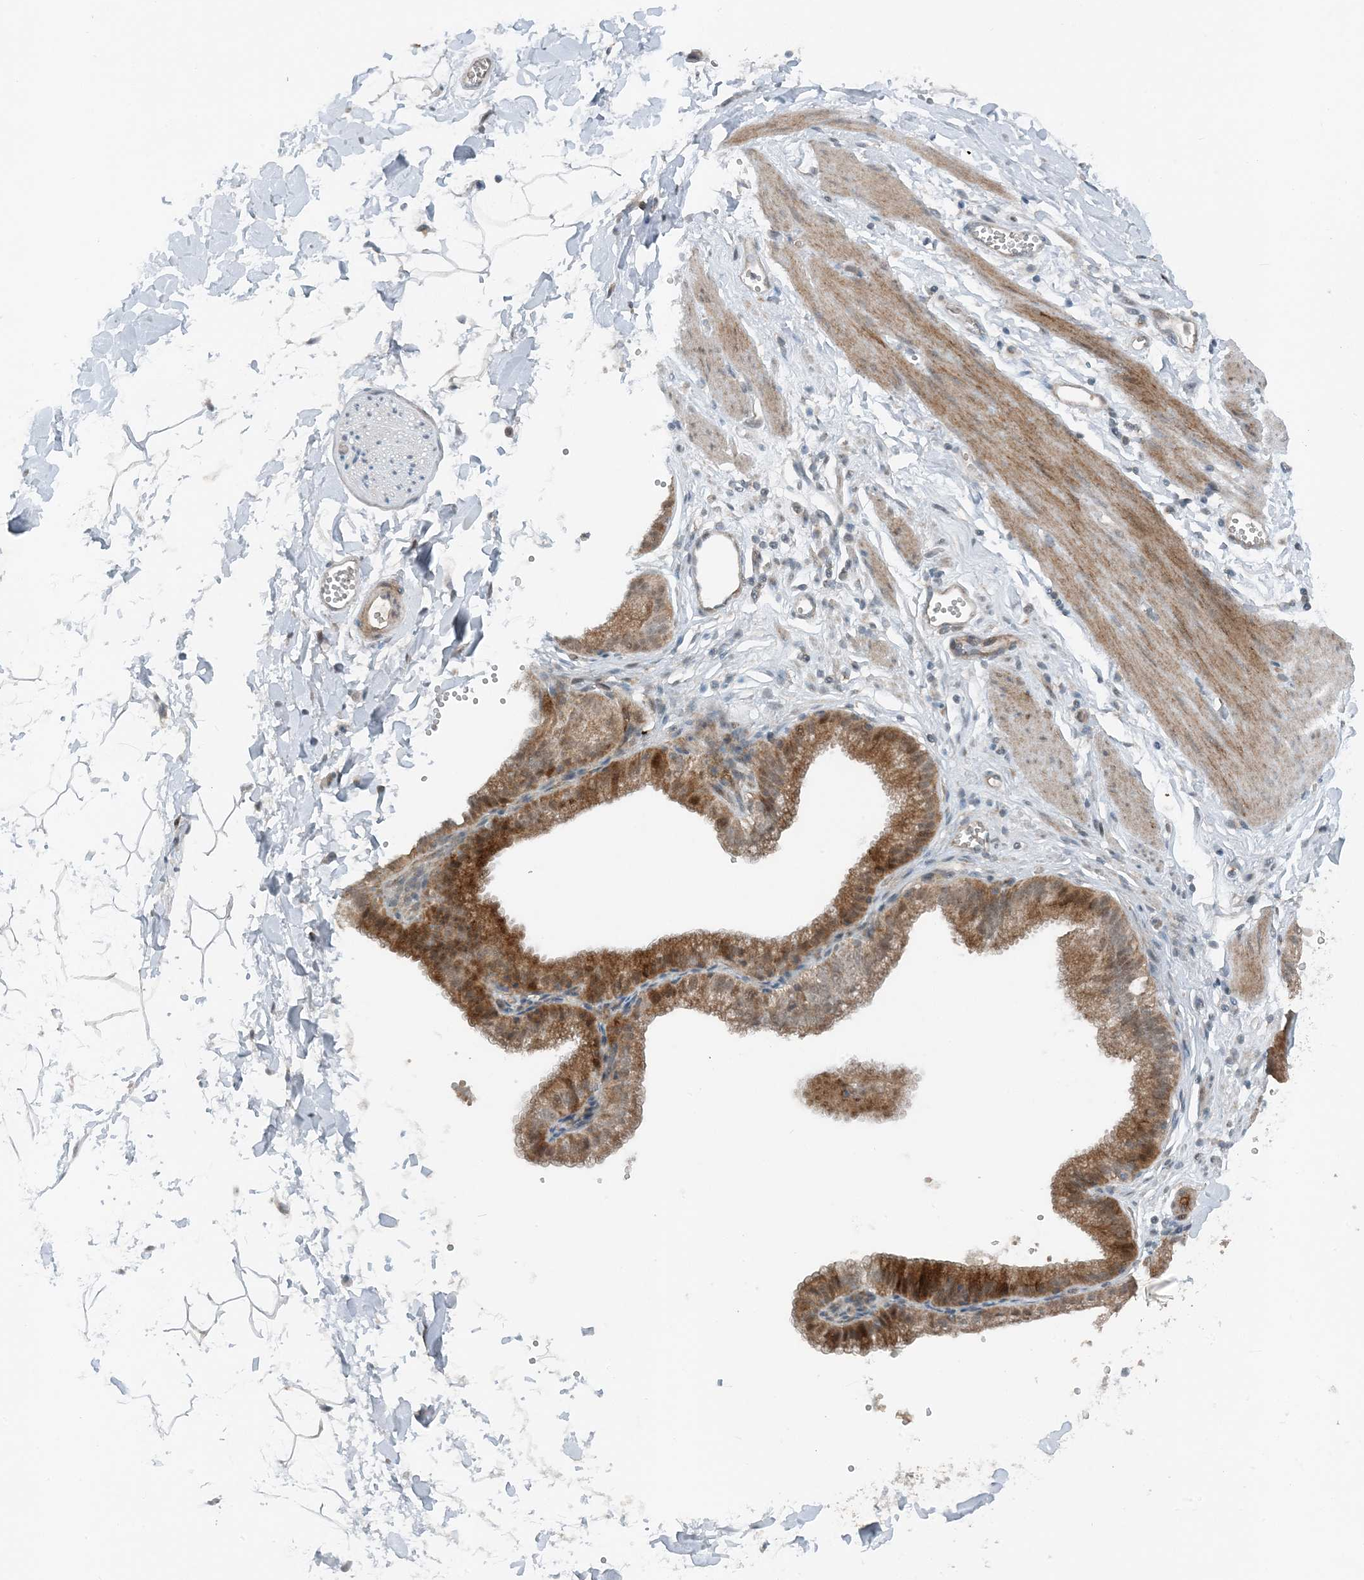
{"staining": {"intensity": "weak", "quantity": "<25%", "location": "cytoplasmic/membranous"}, "tissue": "adipose tissue", "cell_type": "Adipocytes", "image_type": "normal", "snomed": [{"axis": "morphology", "description": "Normal tissue, NOS"}, {"axis": "topography", "description": "Gallbladder"}, {"axis": "topography", "description": "Peripheral nerve tissue"}], "caption": "Immunohistochemical staining of normal adipose tissue exhibits no significant expression in adipocytes.", "gene": "MITD1", "patient": {"sex": "male", "age": 38}}